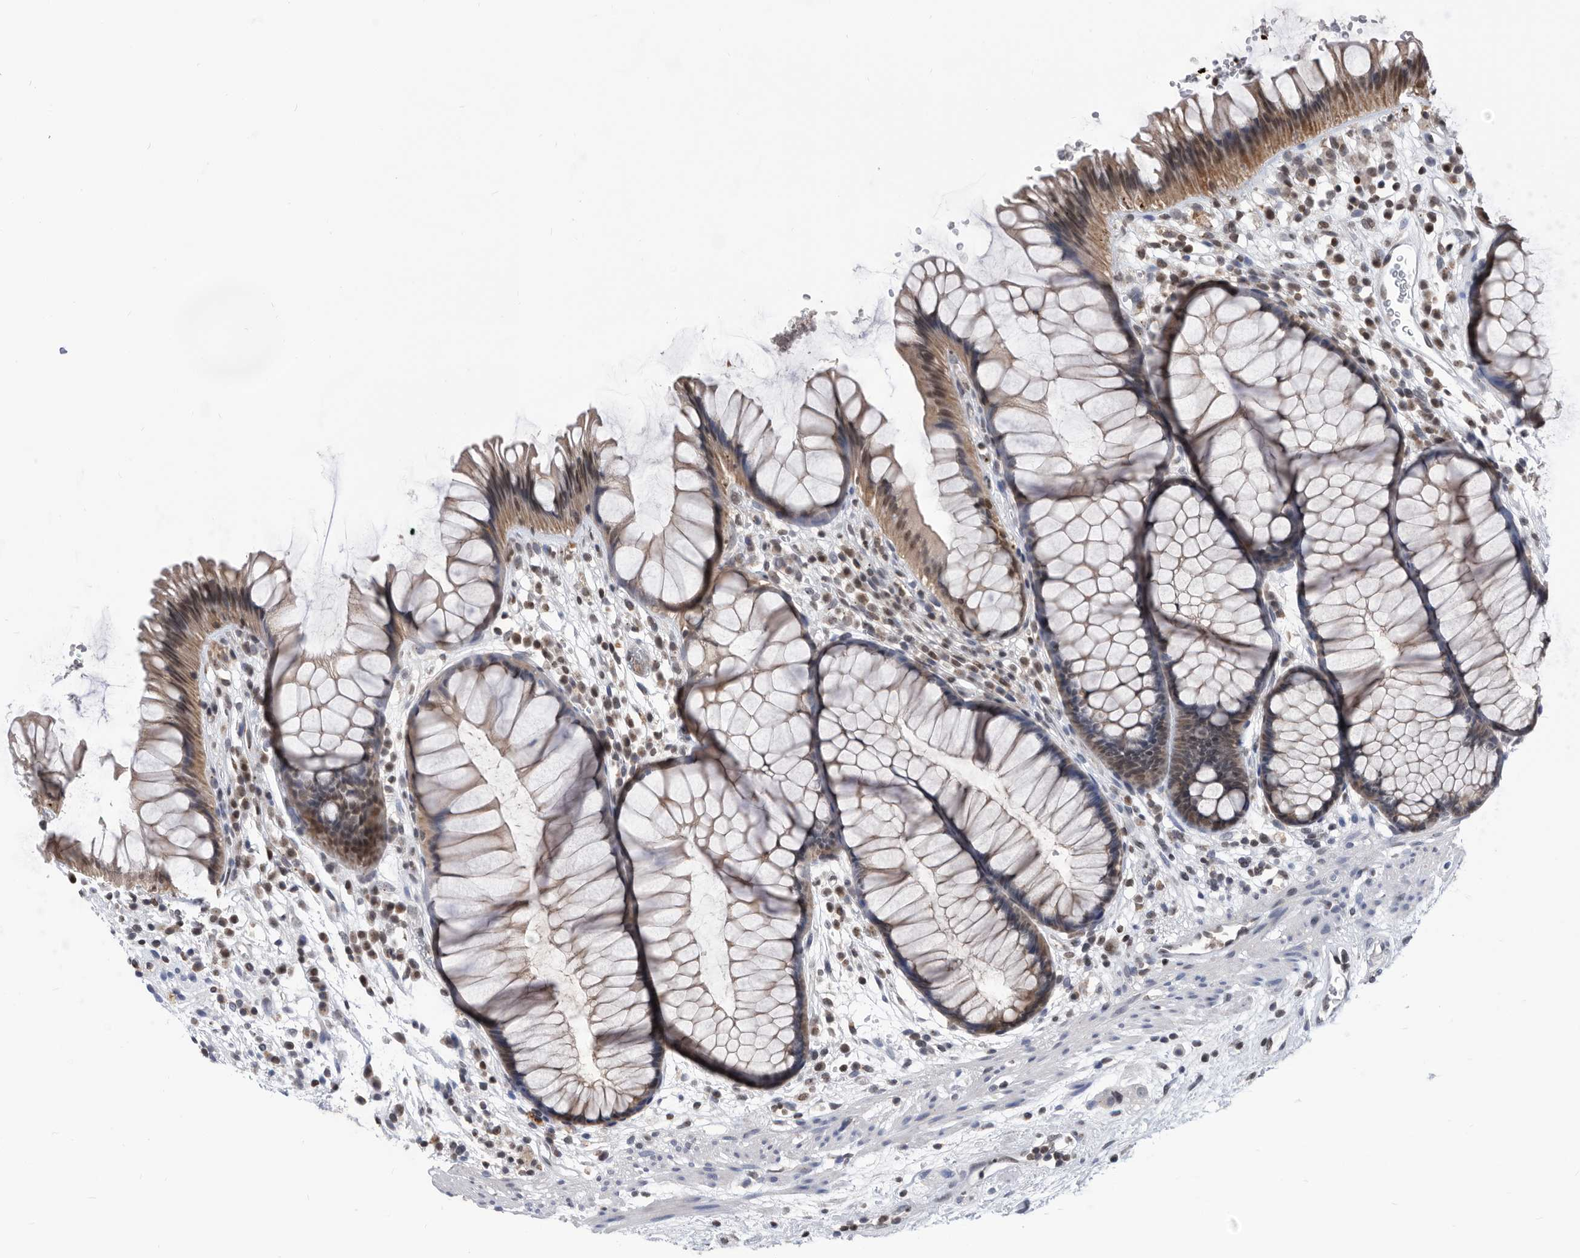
{"staining": {"intensity": "weak", "quantity": ">75%", "location": "cytoplasmic/membranous,nuclear"}, "tissue": "rectum", "cell_type": "Glandular cells", "image_type": "normal", "snomed": [{"axis": "morphology", "description": "Normal tissue, NOS"}, {"axis": "topography", "description": "Rectum"}], "caption": "IHC staining of unremarkable rectum, which displays low levels of weak cytoplasmic/membranous,nuclear staining in about >75% of glandular cells indicating weak cytoplasmic/membranous,nuclear protein staining. The staining was performed using DAB (3,3'-diaminobenzidine) (brown) for protein detection and nuclei were counterstained in hematoxylin (blue).", "gene": "TSTD1", "patient": {"sex": "male", "age": 51}}